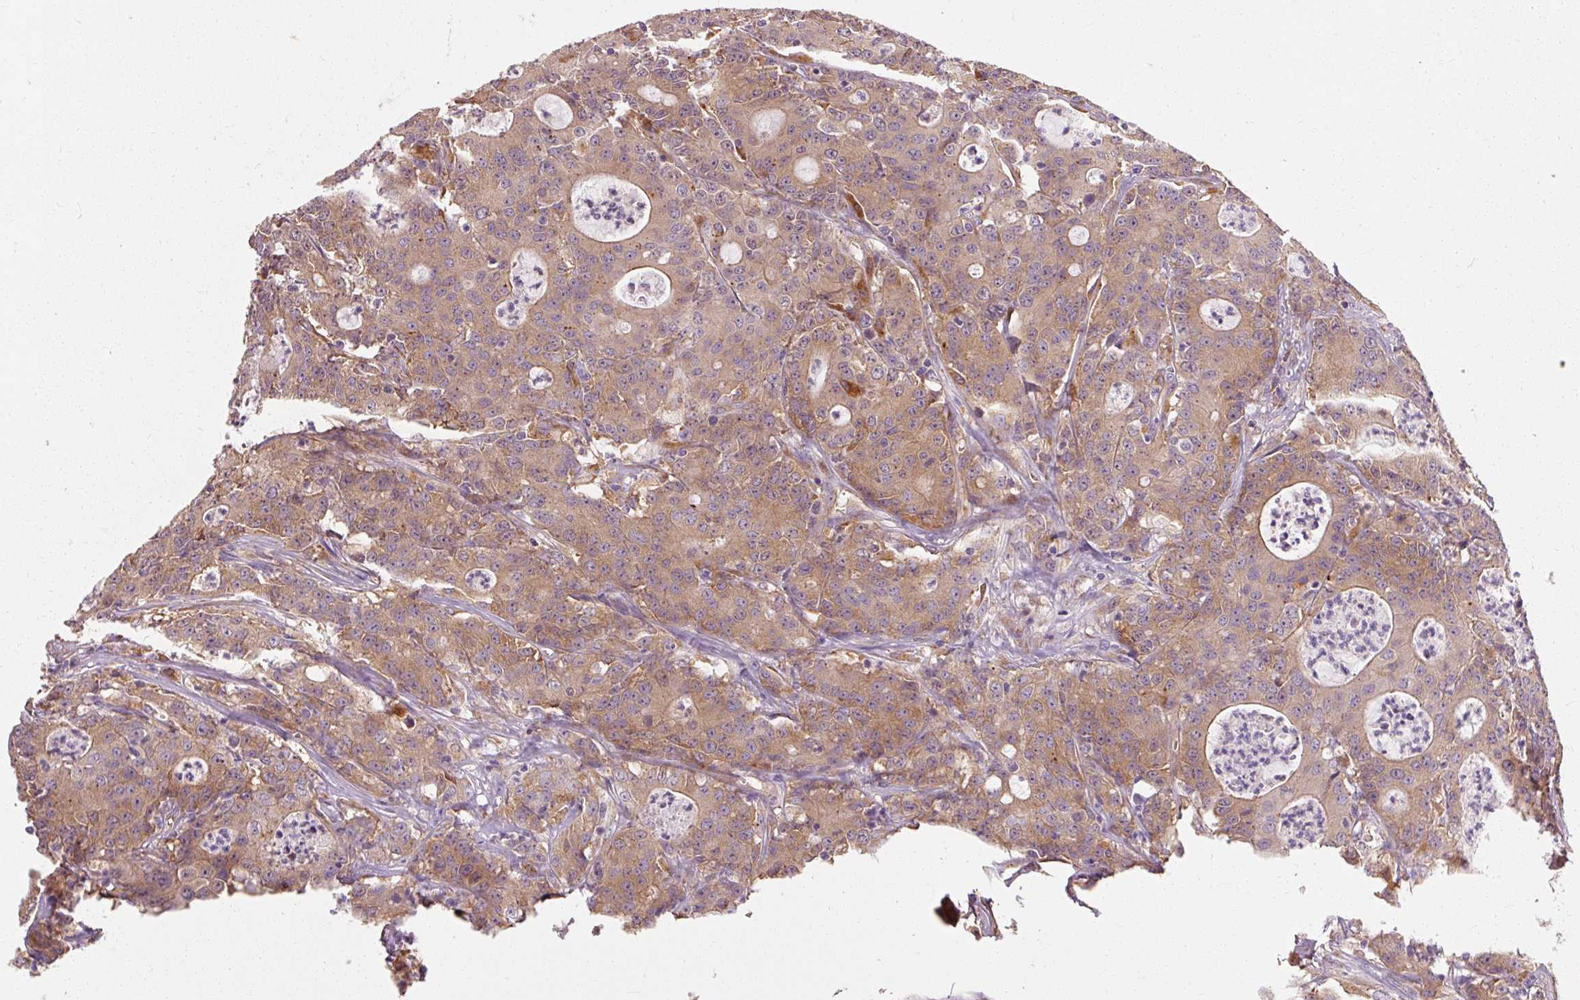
{"staining": {"intensity": "moderate", "quantity": ">75%", "location": "cytoplasmic/membranous"}, "tissue": "colorectal cancer", "cell_type": "Tumor cells", "image_type": "cancer", "snomed": [{"axis": "morphology", "description": "Adenocarcinoma, NOS"}, {"axis": "topography", "description": "Colon"}], "caption": "Immunohistochemical staining of colorectal cancer (adenocarcinoma) displays moderate cytoplasmic/membranous protein staining in approximately >75% of tumor cells. The staining was performed using DAB (3,3'-diaminobenzidine) to visualize the protein expression in brown, while the nuclei were stained in blue with hematoxylin (Magnification: 20x).", "gene": "TBC1D4", "patient": {"sex": "male", "age": 83}}